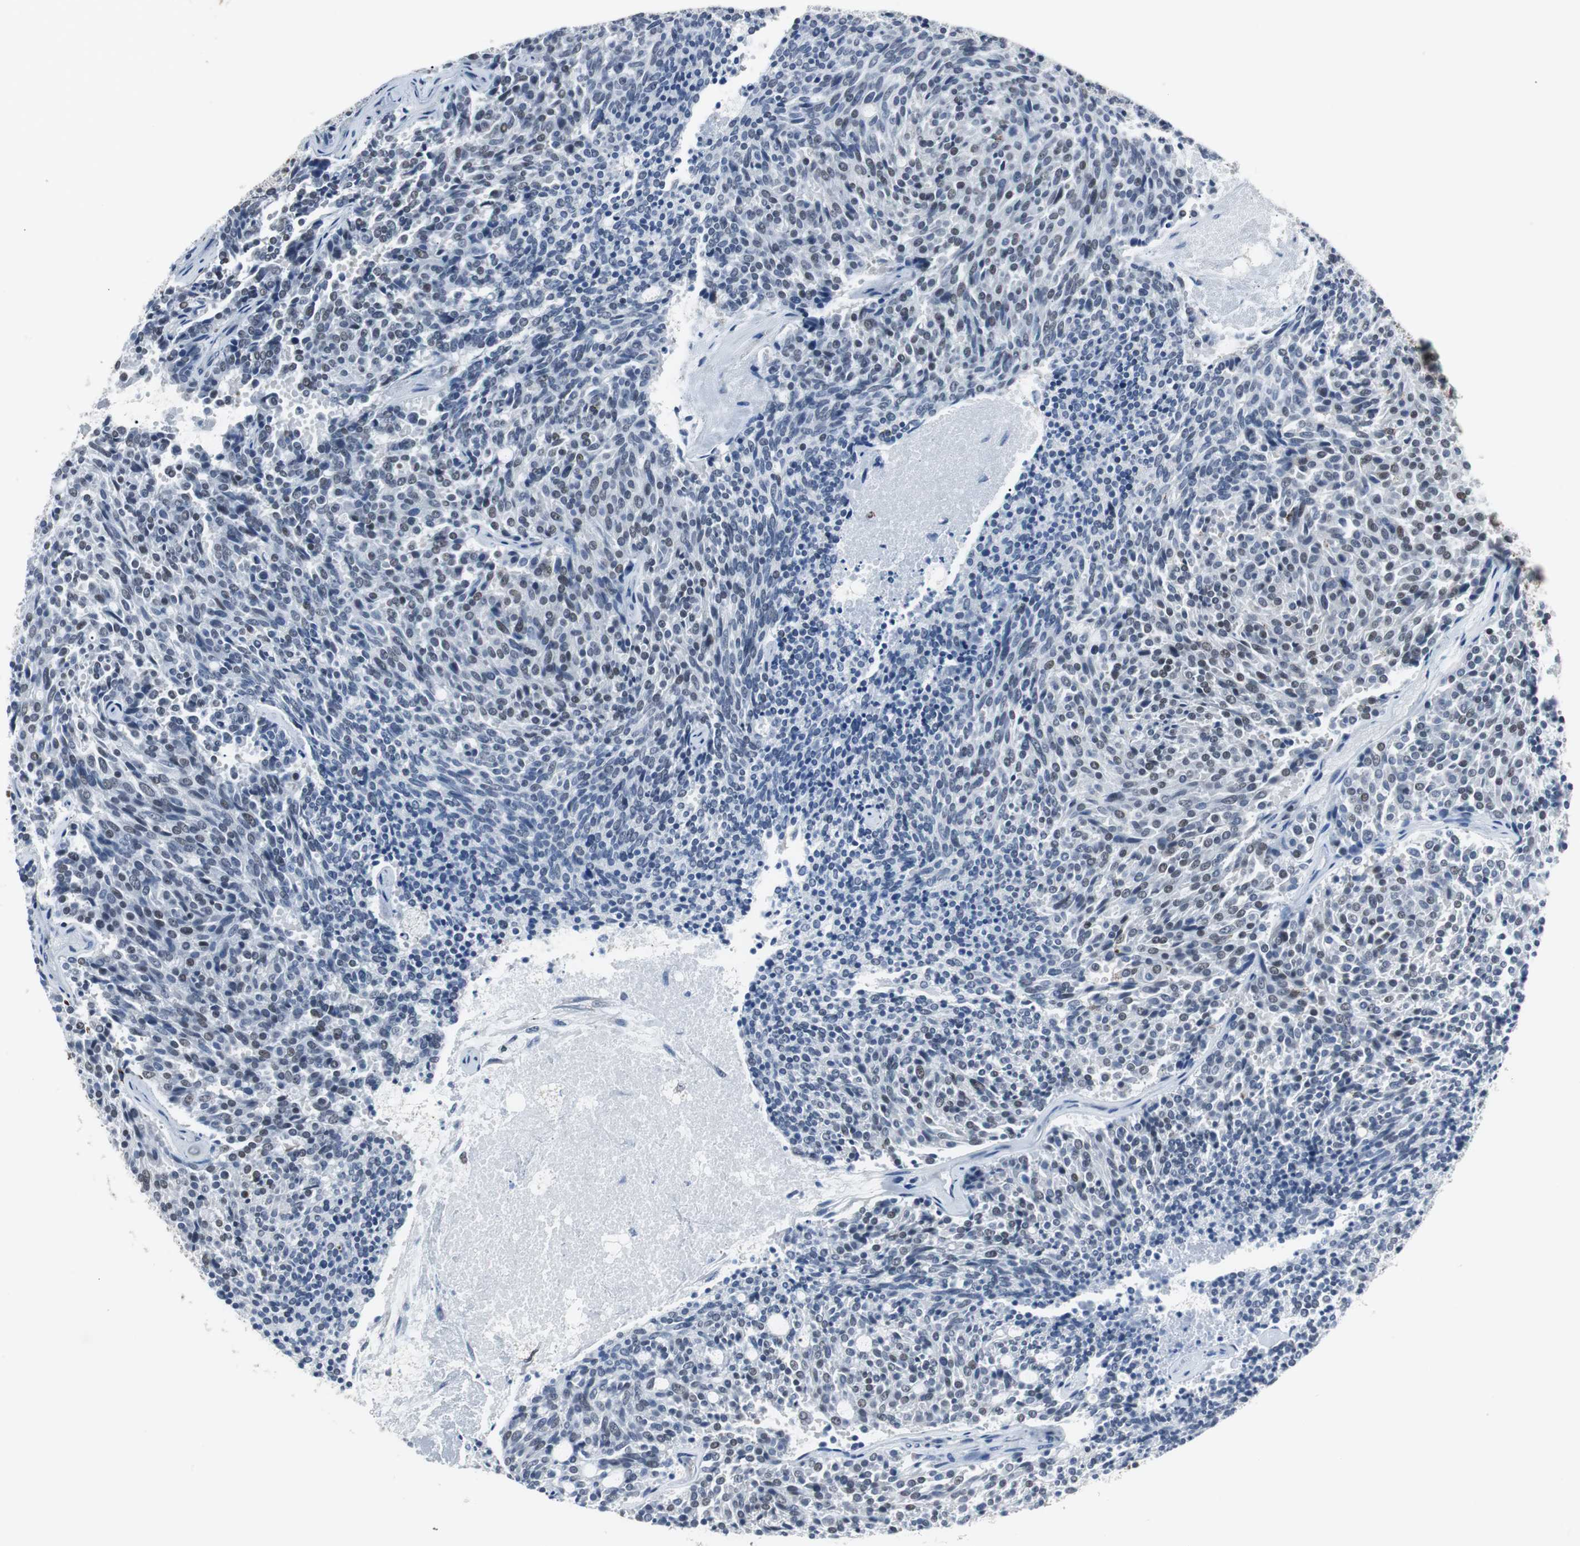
{"staining": {"intensity": "weak", "quantity": "<25%", "location": "nuclear"}, "tissue": "carcinoid", "cell_type": "Tumor cells", "image_type": "cancer", "snomed": [{"axis": "morphology", "description": "Carcinoid, malignant, NOS"}, {"axis": "topography", "description": "Pancreas"}], "caption": "IHC photomicrograph of neoplastic tissue: human malignant carcinoid stained with DAB (3,3'-diaminobenzidine) demonstrates no significant protein positivity in tumor cells.", "gene": "ZHX2", "patient": {"sex": "female", "age": 54}}